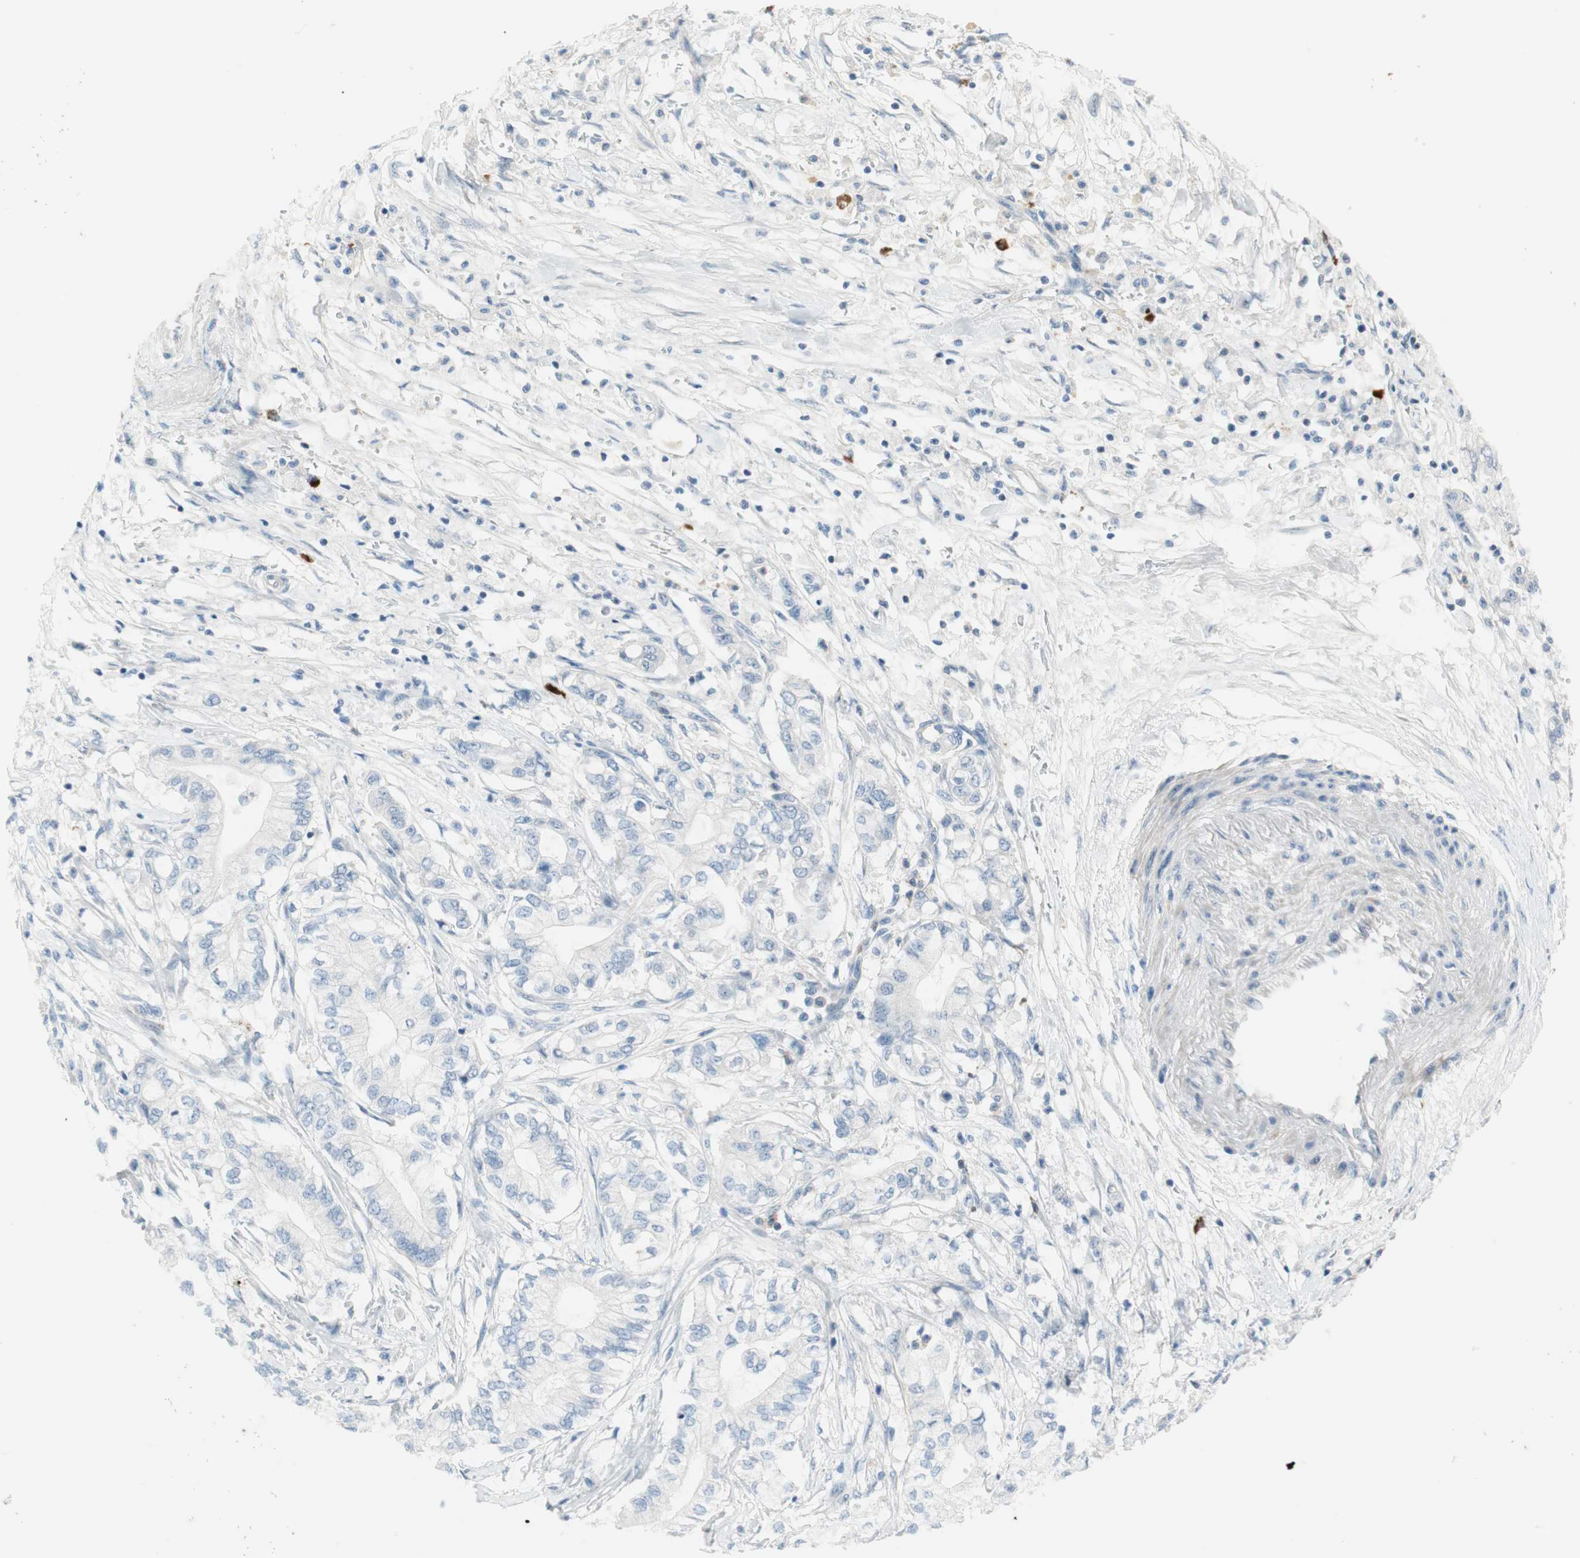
{"staining": {"intensity": "negative", "quantity": "none", "location": "none"}, "tissue": "pancreatic cancer", "cell_type": "Tumor cells", "image_type": "cancer", "snomed": [{"axis": "morphology", "description": "Adenocarcinoma, NOS"}, {"axis": "topography", "description": "Pancreas"}], "caption": "Tumor cells are negative for brown protein staining in pancreatic cancer (adenocarcinoma).", "gene": "PDZK1", "patient": {"sex": "male", "age": 70}}